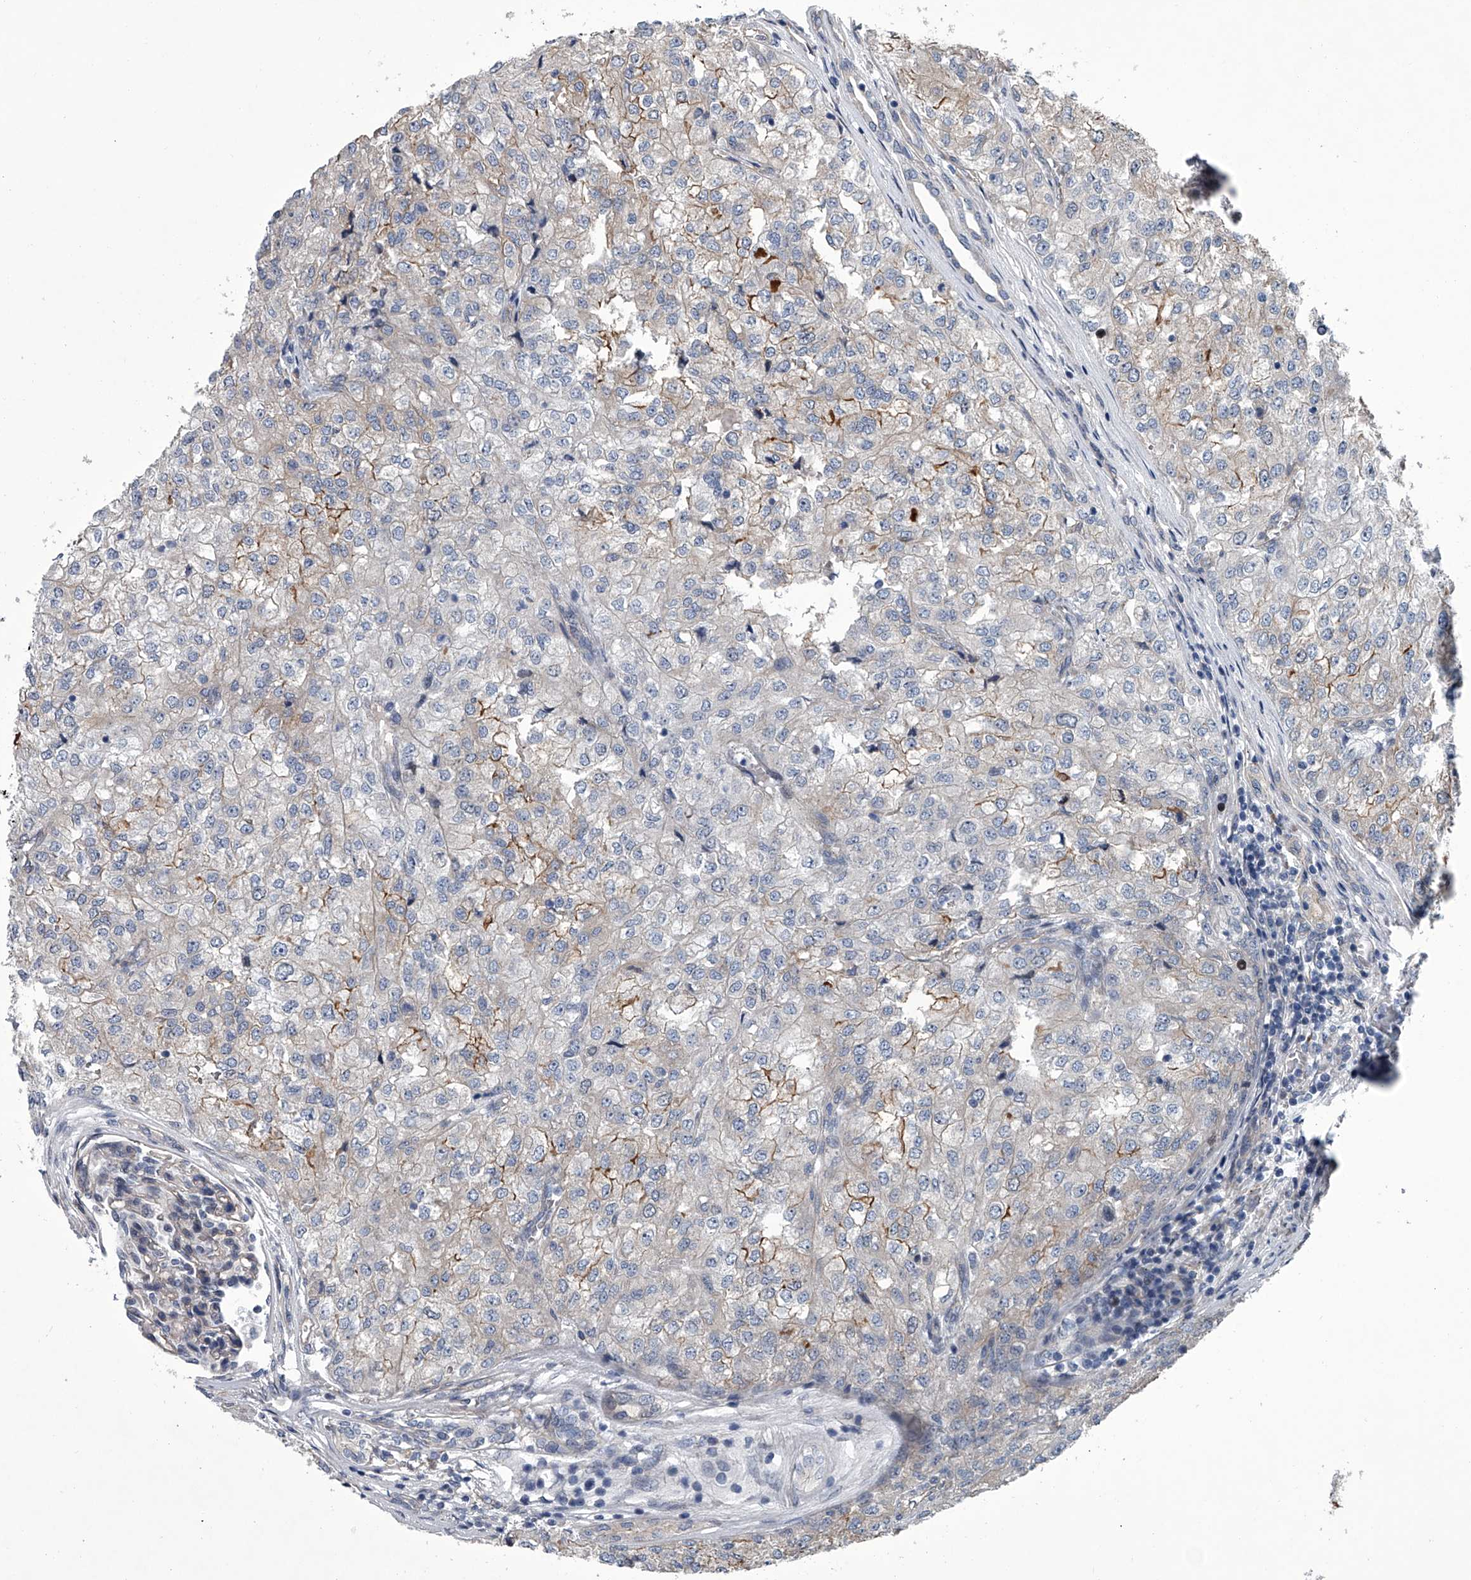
{"staining": {"intensity": "moderate", "quantity": "<25%", "location": "cytoplasmic/membranous"}, "tissue": "renal cancer", "cell_type": "Tumor cells", "image_type": "cancer", "snomed": [{"axis": "morphology", "description": "Adenocarcinoma, NOS"}, {"axis": "topography", "description": "Kidney"}], "caption": "This is an image of IHC staining of renal adenocarcinoma, which shows moderate staining in the cytoplasmic/membranous of tumor cells.", "gene": "ABCG1", "patient": {"sex": "female", "age": 54}}